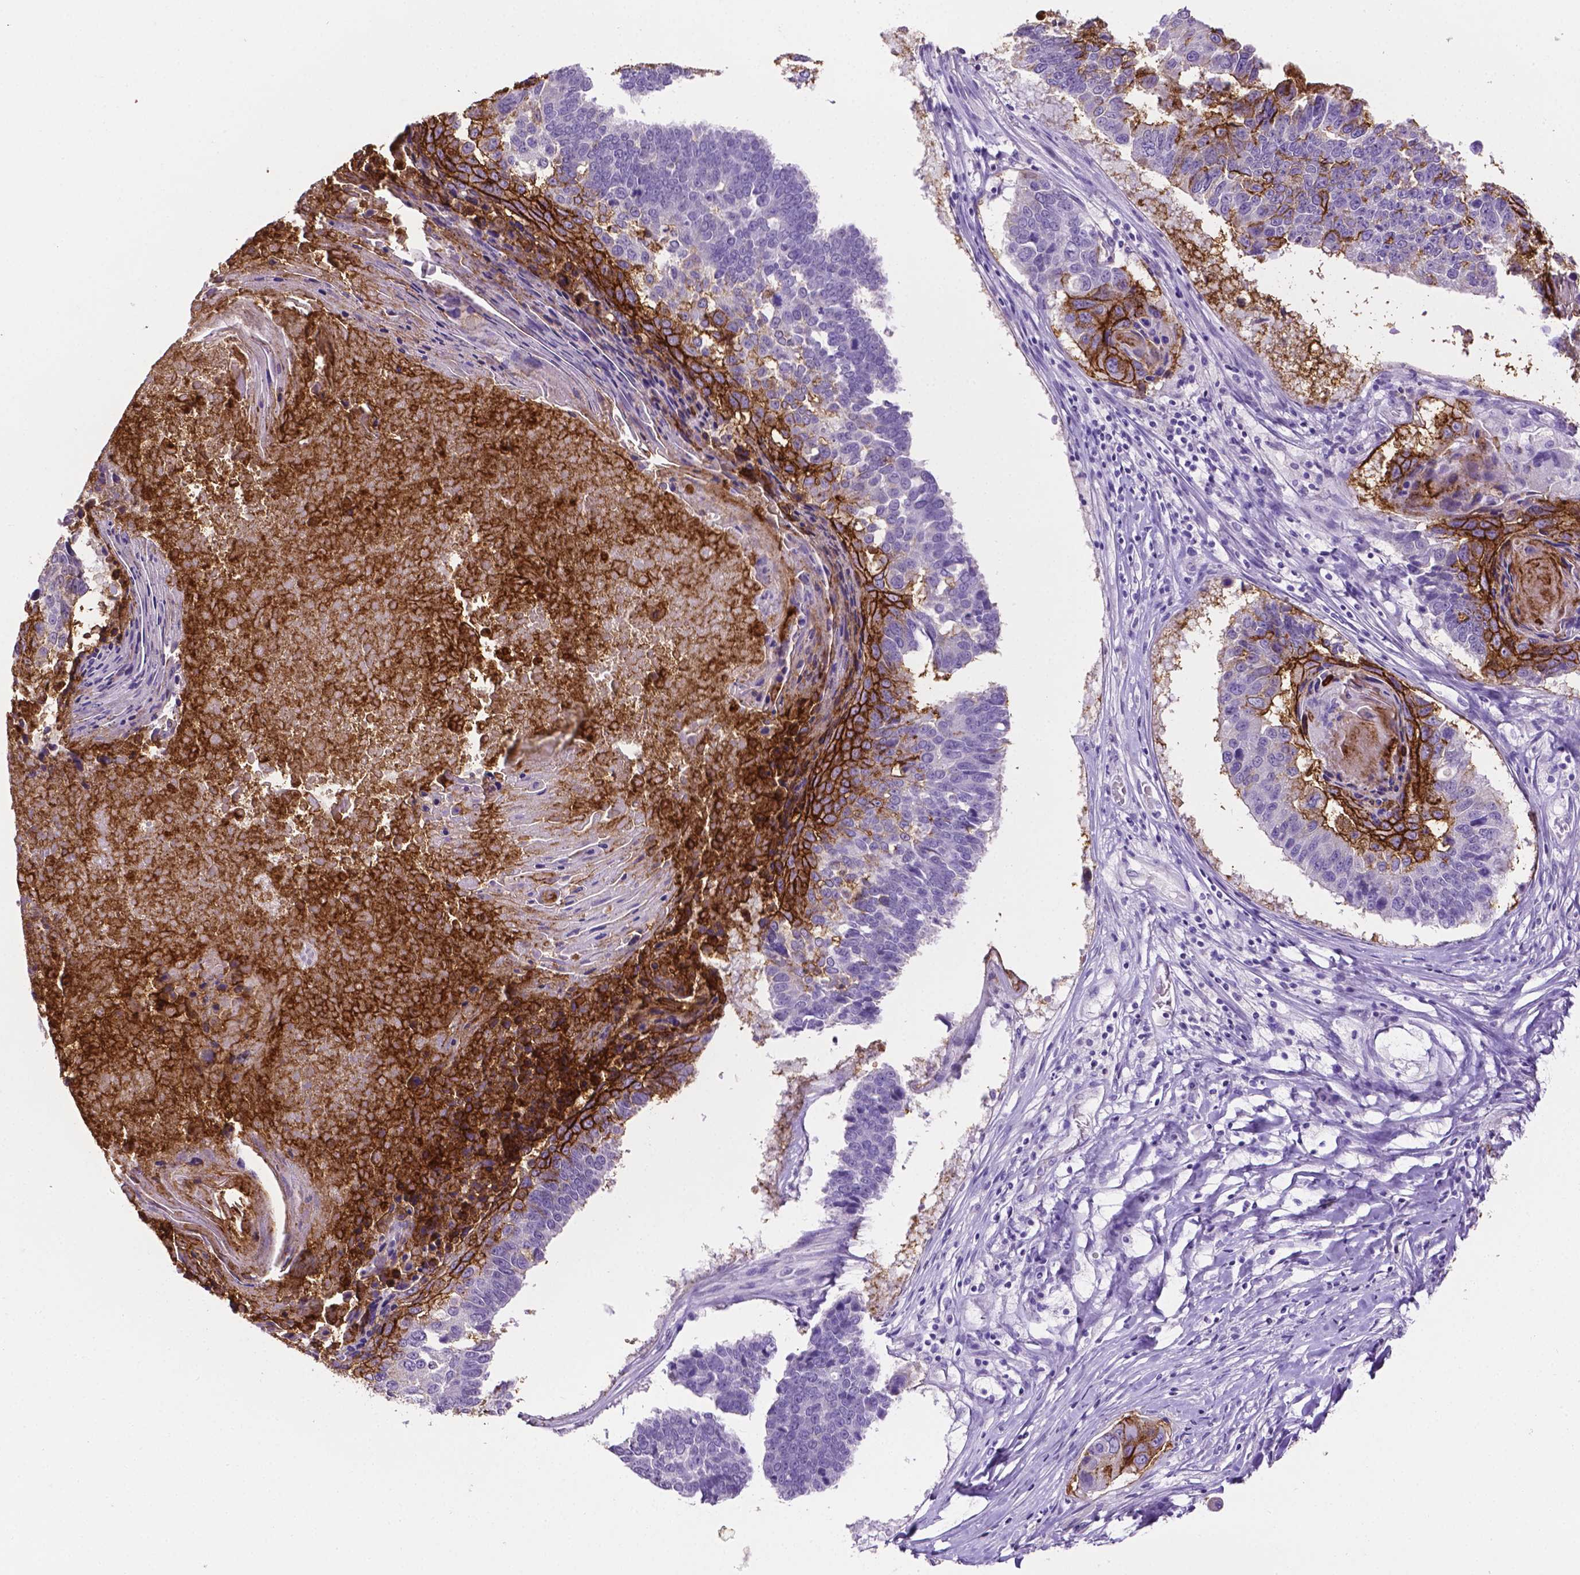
{"staining": {"intensity": "strong", "quantity": "25%-75%", "location": "cytoplasmic/membranous"}, "tissue": "lung cancer", "cell_type": "Tumor cells", "image_type": "cancer", "snomed": [{"axis": "morphology", "description": "Squamous cell carcinoma, NOS"}, {"axis": "topography", "description": "Lung"}], "caption": "This image reveals immunohistochemistry (IHC) staining of squamous cell carcinoma (lung), with high strong cytoplasmic/membranous positivity in about 25%-75% of tumor cells.", "gene": "TACSTD2", "patient": {"sex": "male", "age": 73}}